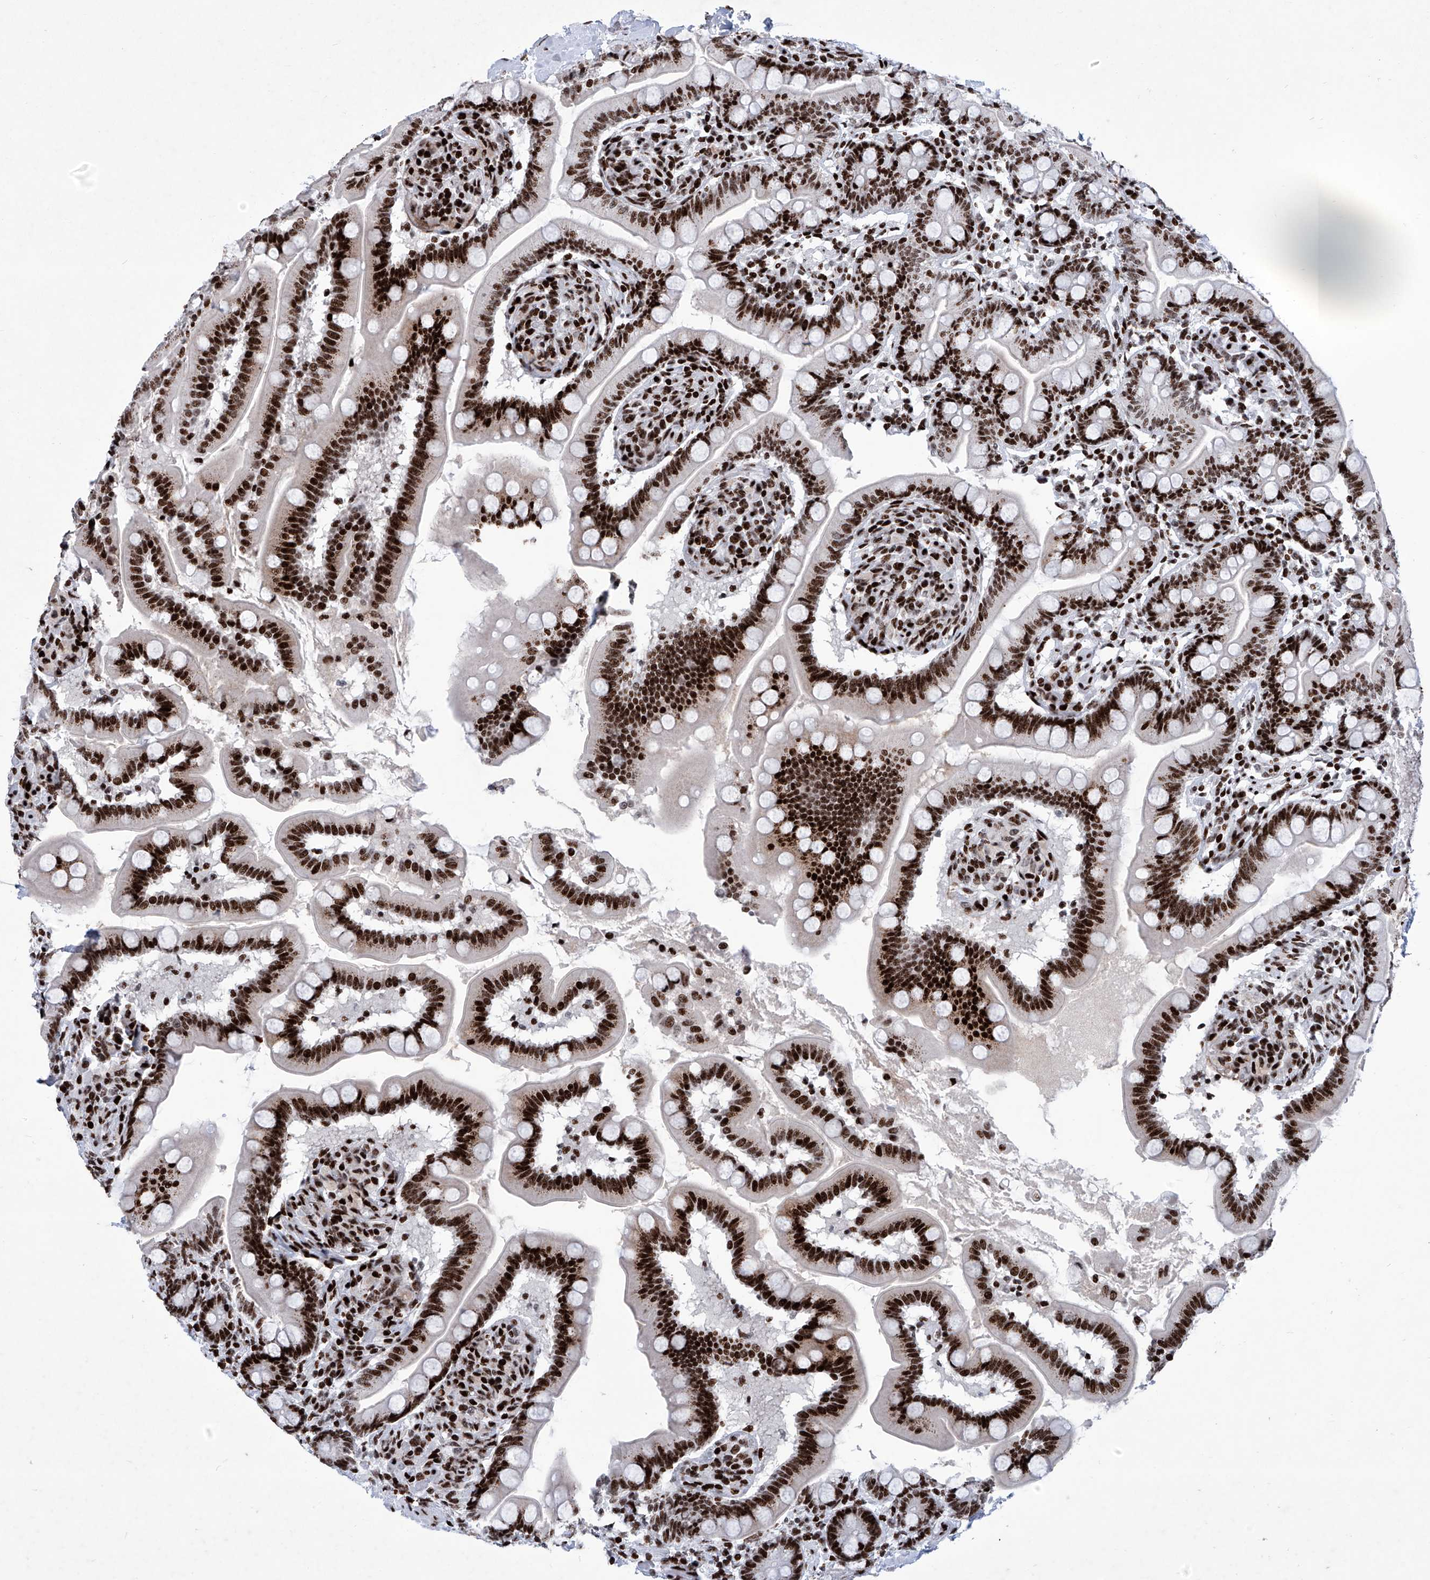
{"staining": {"intensity": "strong", "quantity": ">75%", "location": "nuclear"}, "tissue": "small intestine", "cell_type": "Glandular cells", "image_type": "normal", "snomed": [{"axis": "morphology", "description": "Normal tissue, NOS"}, {"axis": "topography", "description": "Small intestine"}], "caption": "DAB (3,3'-diaminobenzidine) immunohistochemical staining of benign small intestine displays strong nuclear protein staining in approximately >75% of glandular cells.", "gene": "HEY2", "patient": {"sex": "female", "age": 64}}